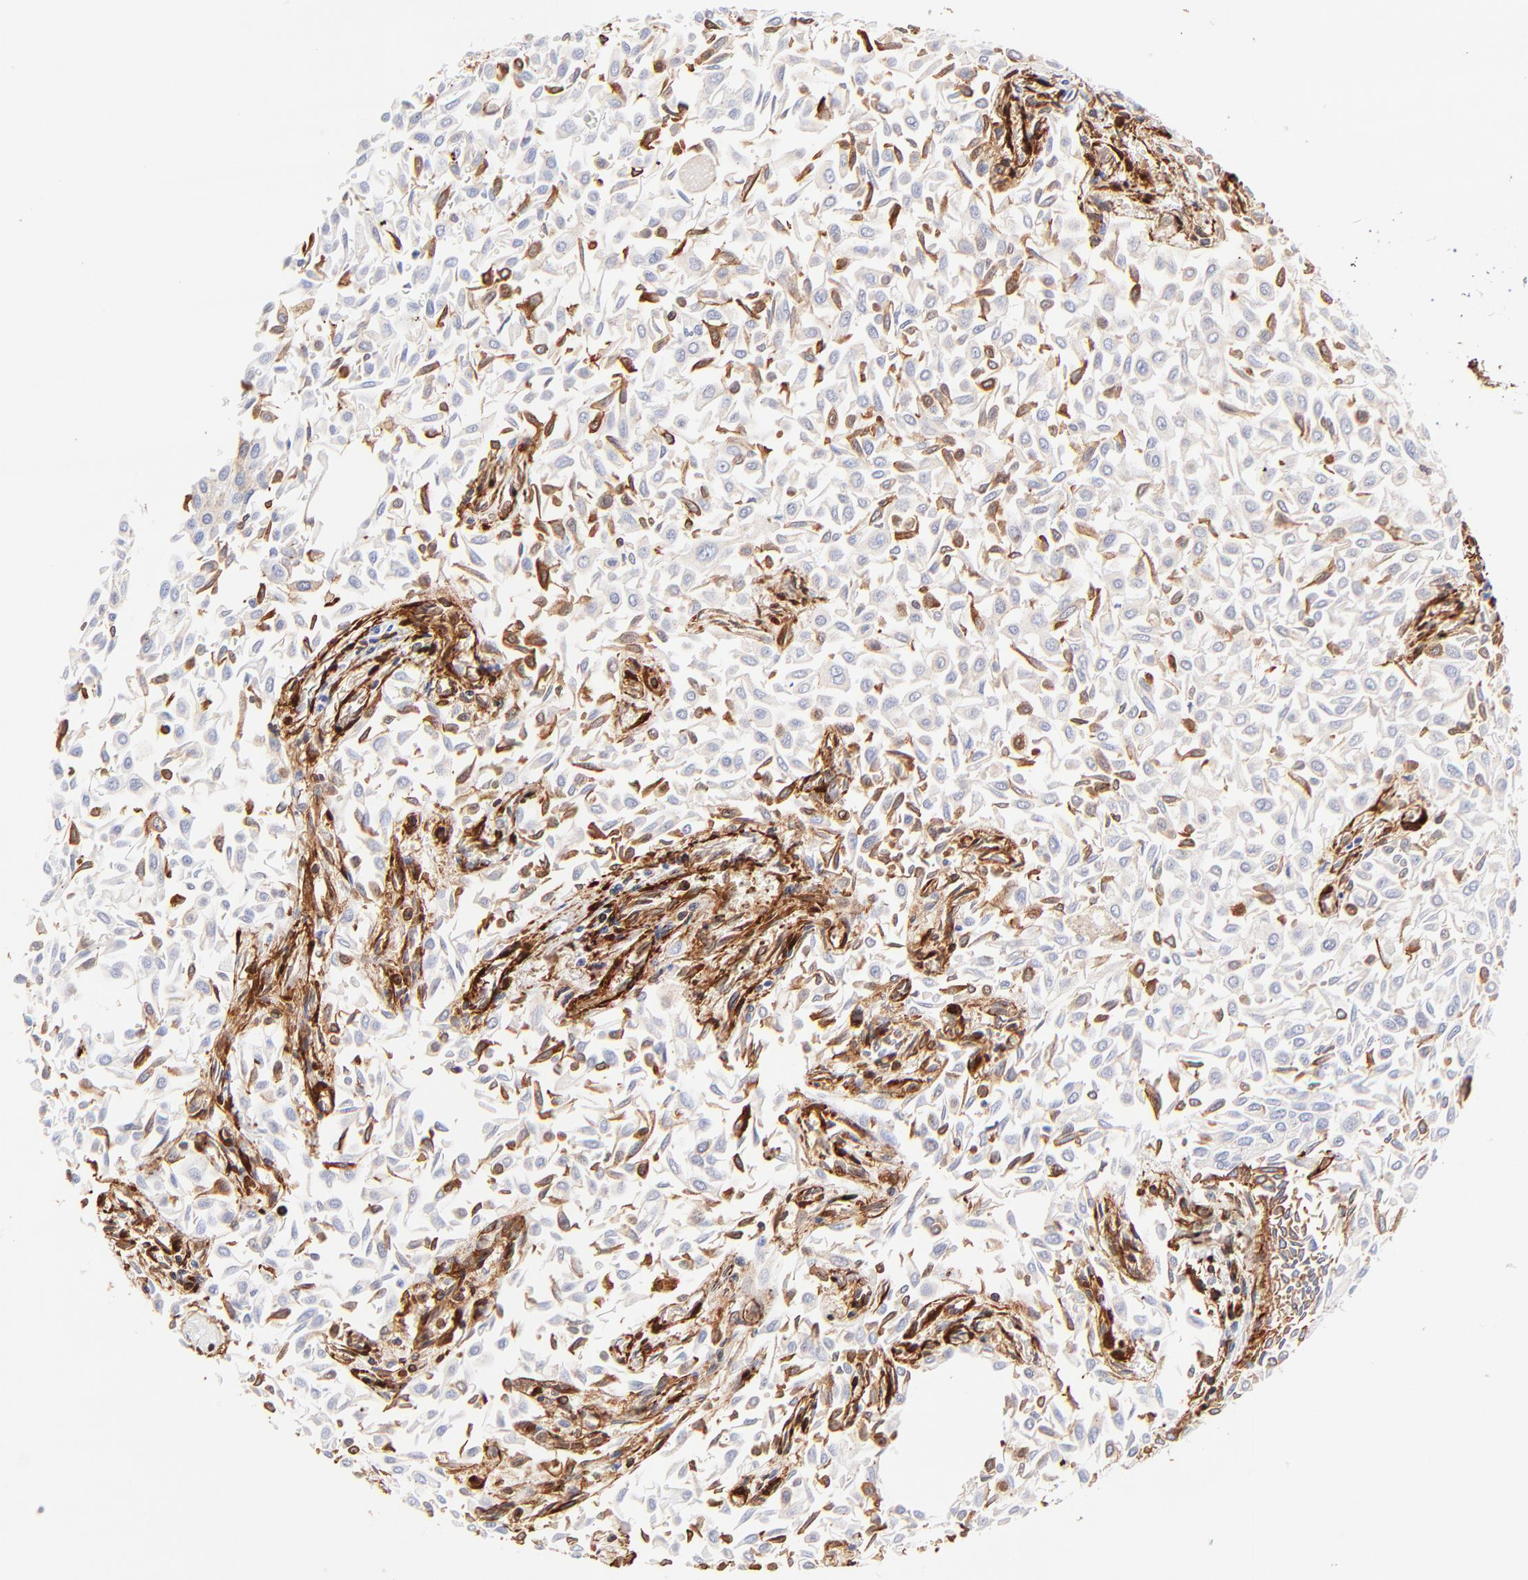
{"staining": {"intensity": "weak", "quantity": "<25%", "location": "cytoplasmic/membranous"}, "tissue": "urothelial cancer", "cell_type": "Tumor cells", "image_type": "cancer", "snomed": [{"axis": "morphology", "description": "Urothelial carcinoma, Low grade"}, {"axis": "topography", "description": "Urinary bladder"}], "caption": "Immunohistochemistry (IHC) of human urothelial cancer demonstrates no positivity in tumor cells.", "gene": "FLNA", "patient": {"sex": "male", "age": 64}}